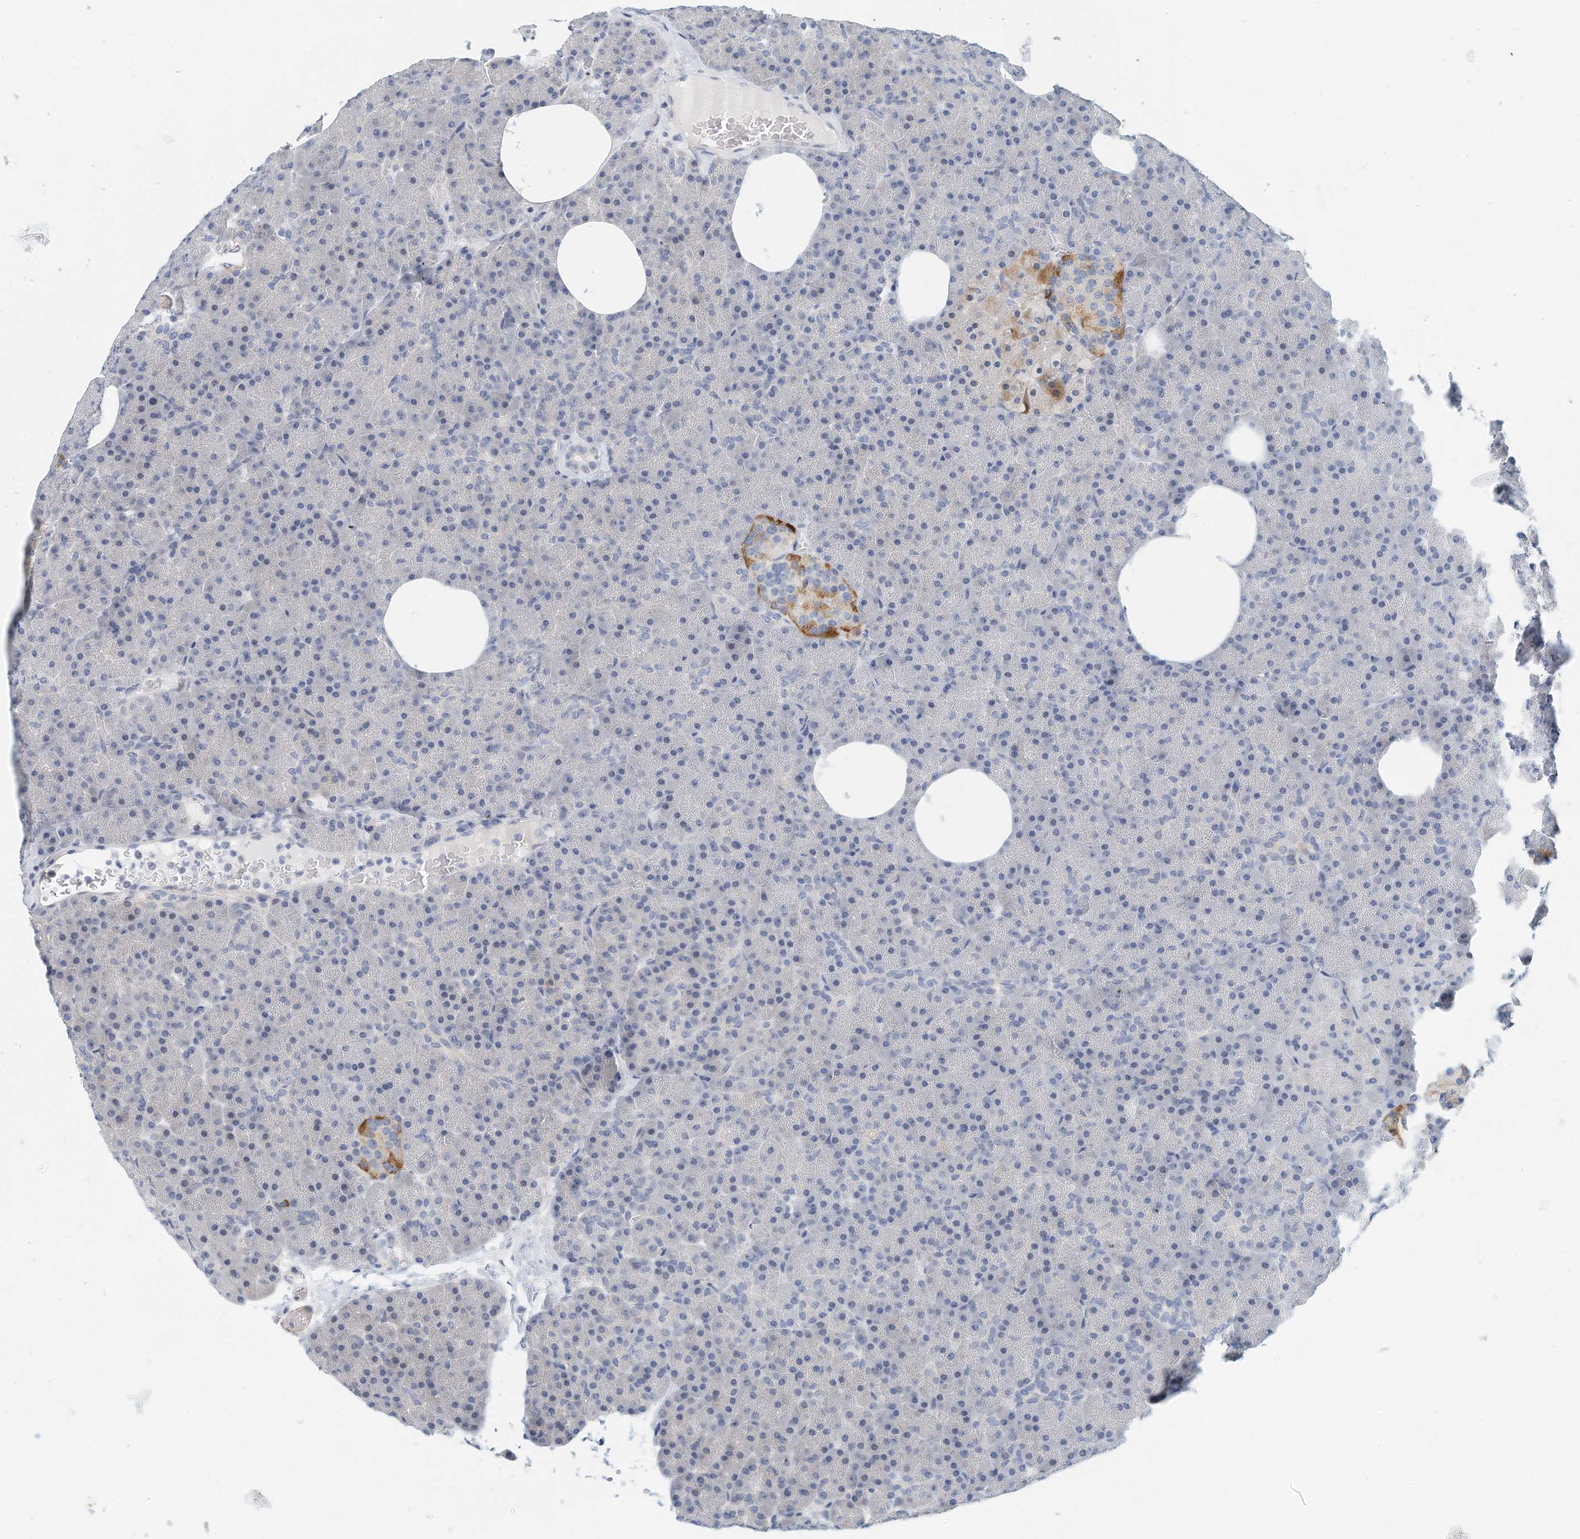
{"staining": {"intensity": "negative", "quantity": "none", "location": "none"}, "tissue": "pancreas", "cell_type": "Exocrine glandular cells", "image_type": "normal", "snomed": [{"axis": "morphology", "description": "Normal tissue, NOS"}, {"axis": "morphology", "description": "Carcinoid, malignant, NOS"}, {"axis": "topography", "description": "Pancreas"}], "caption": "High magnification brightfield microscopy of unremarkable pancreas stained with DAB (brown) and counterstained with hematoxylin (blue): exocrine glandular cells show no significant expression.", "gene": "ARHGAP28", "patient": {"sex": "female", "age": 35}}